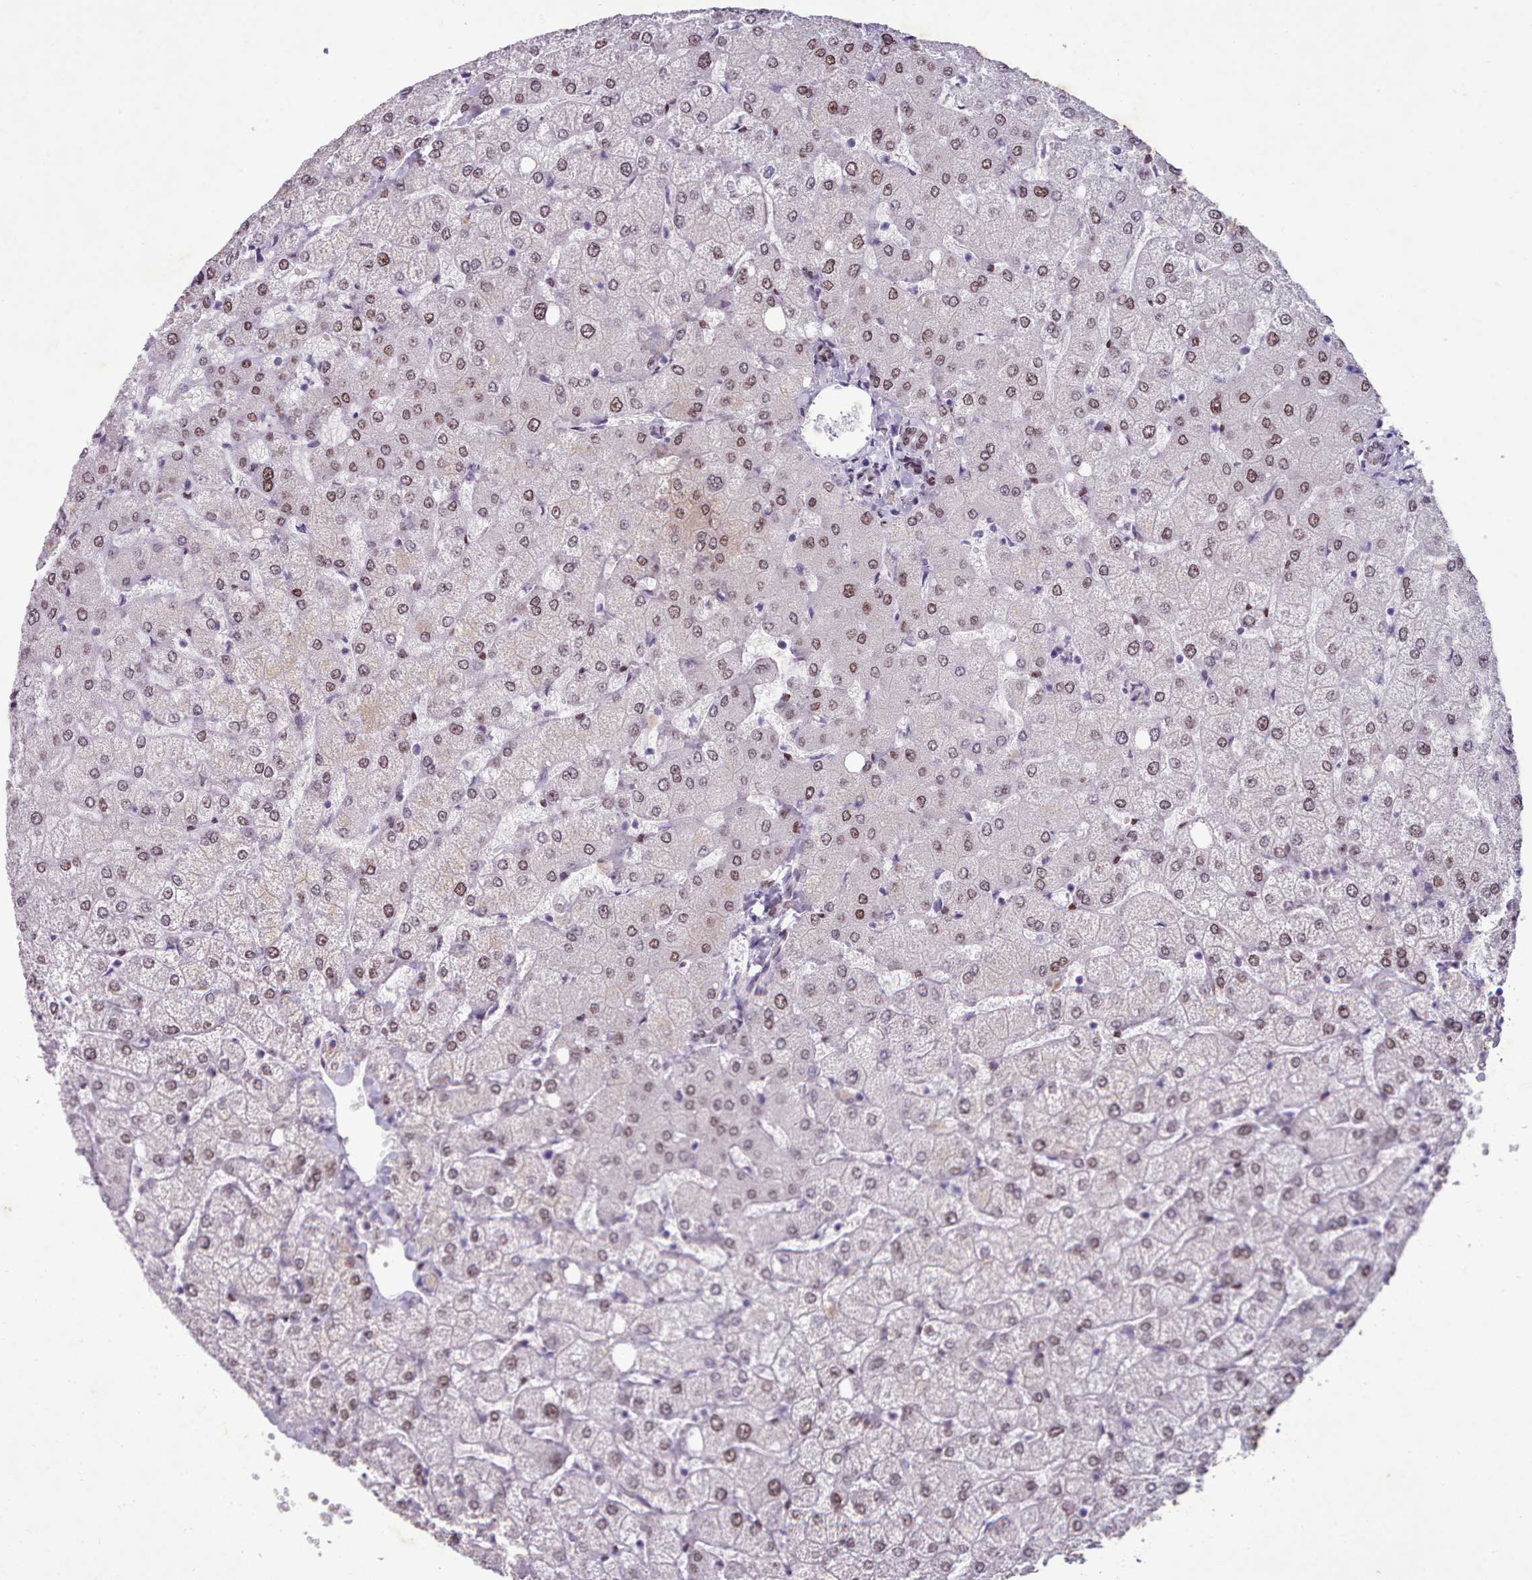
{"staining": {"intensity": "moderate", "quantity": "25%-75%", "location": "nuclear"}, "tissue": "liver", "cell_type": "Cholangiocytes", "image_type": "normal", "snomed": [{"axis": "morphology", "description": "Normal tissue, NOS"}, {"axis": "topography", "description": "Liver"}], "caption": "An immunohistochemistry (IHC) image of normal tissue is shown. Protein staining in brown highlights moderate nuclear positivity in liver within cholangiocytes. The staining was performed using DAB to visualize the protein expression in brown, while the nuclei were stained in blue with hematoxylin (Magnification: 20x).", "gene": "KCNT2", "patient": {"sex": "female", "age": 54}}